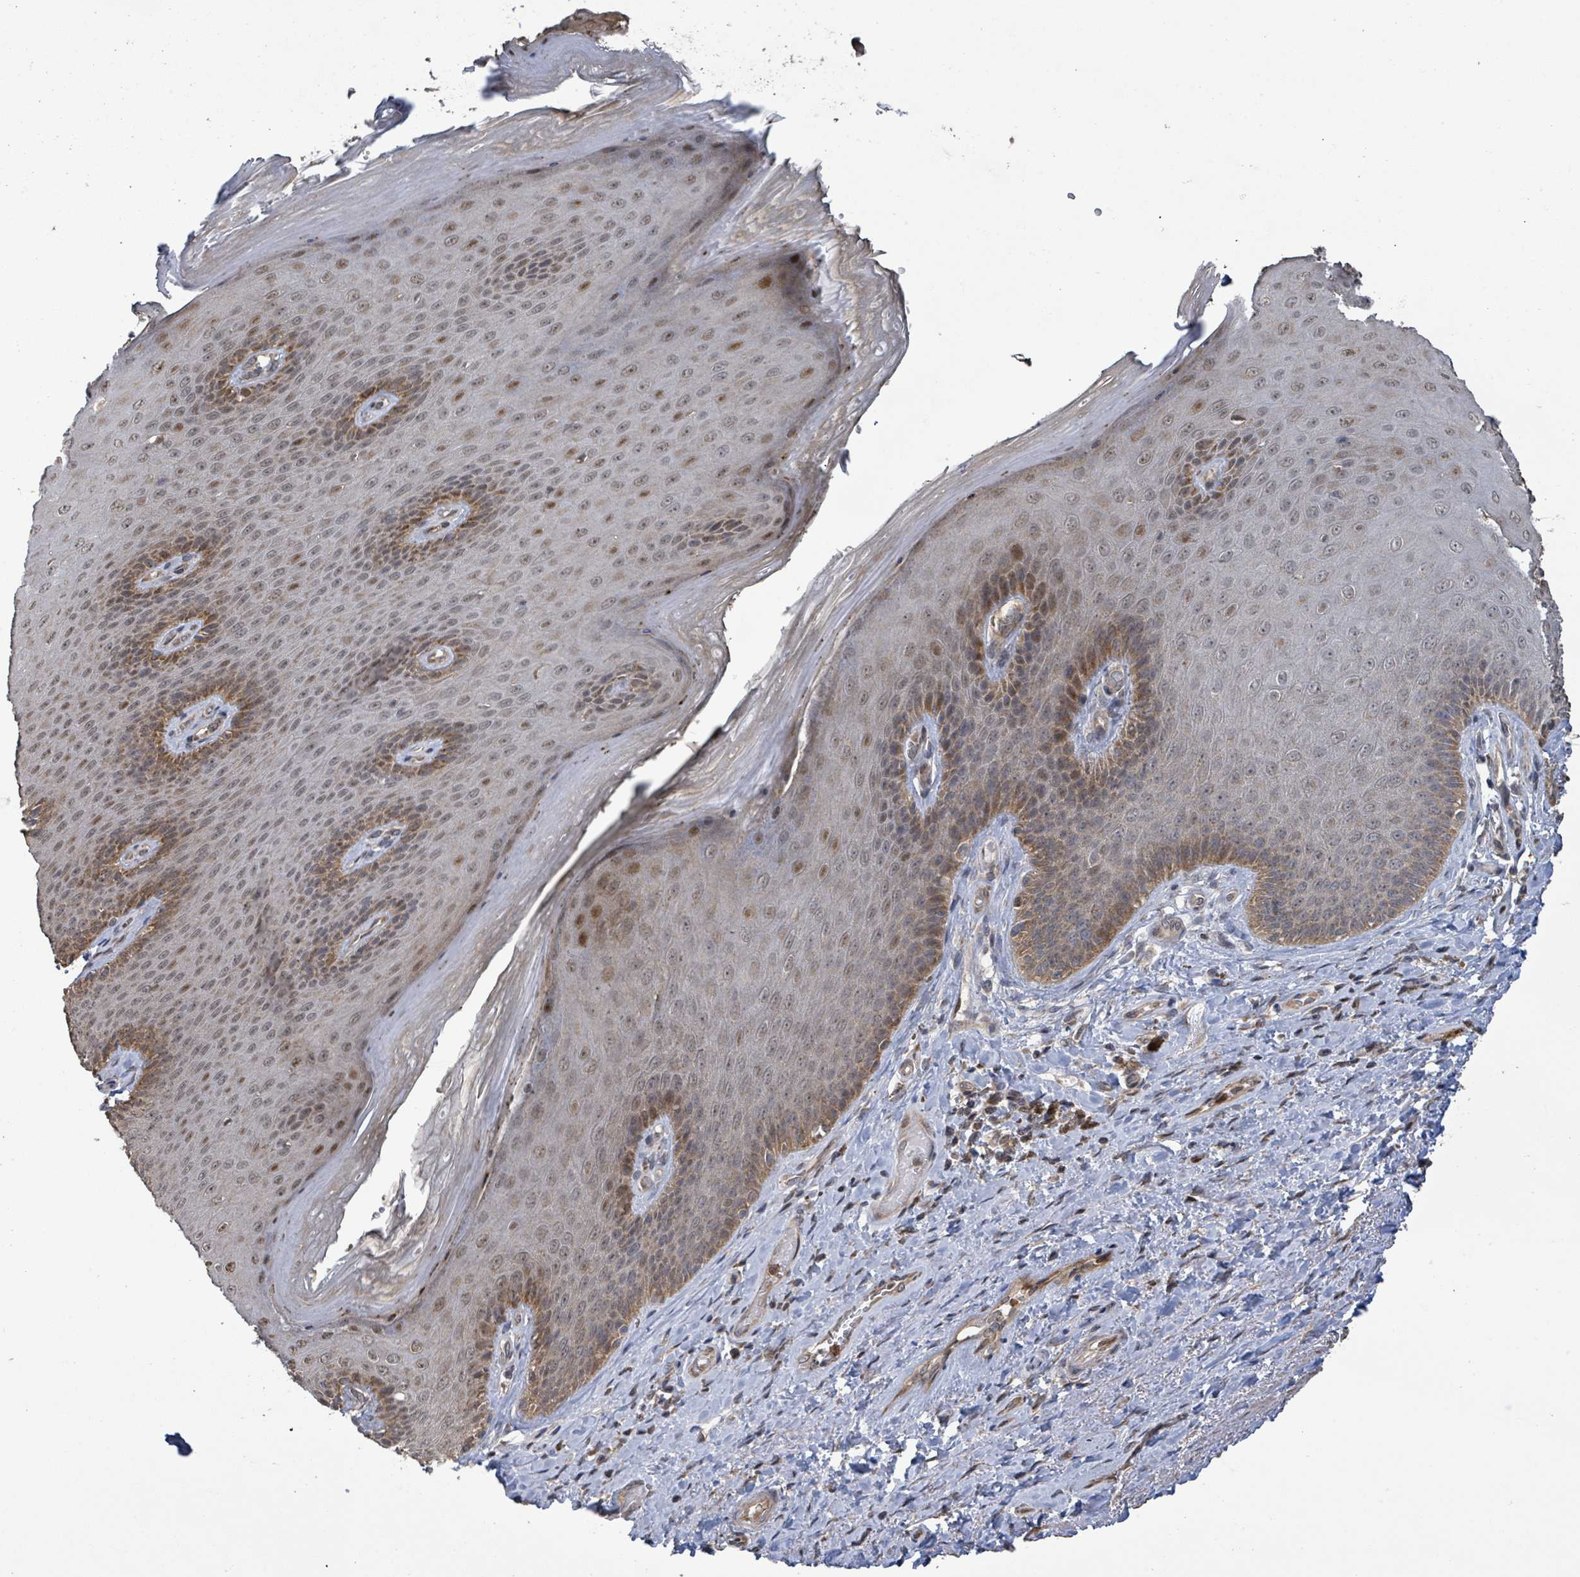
{"staining": {"intensity": "moderate", "quantity": ">75%", "location": "cytoplasmic/membranous,nuclear"}, "tissue": "skin", "cell_type": "Epidermal cells", "image_type": "normal", "snomed": [{"axis": "morphology", "description": "Normal tissue, NOS"}, {"axis": "topography", "description": "Anal"}, {"axis": "topography", "description": "Peripheral nerve tissue"}], "caption": "Epidermal cells exhibit medium levels of moderate cytoplasmic/membranous,nuclear expression in approximately >75% of cells in unremarkable skin. The staining is performed using DAB brown chromogen to label protein expression. The nuclei are counter-stained blue using hematoxylin.", "gene": "COQ6", "patient": {"sex": "male", "age": 53}}